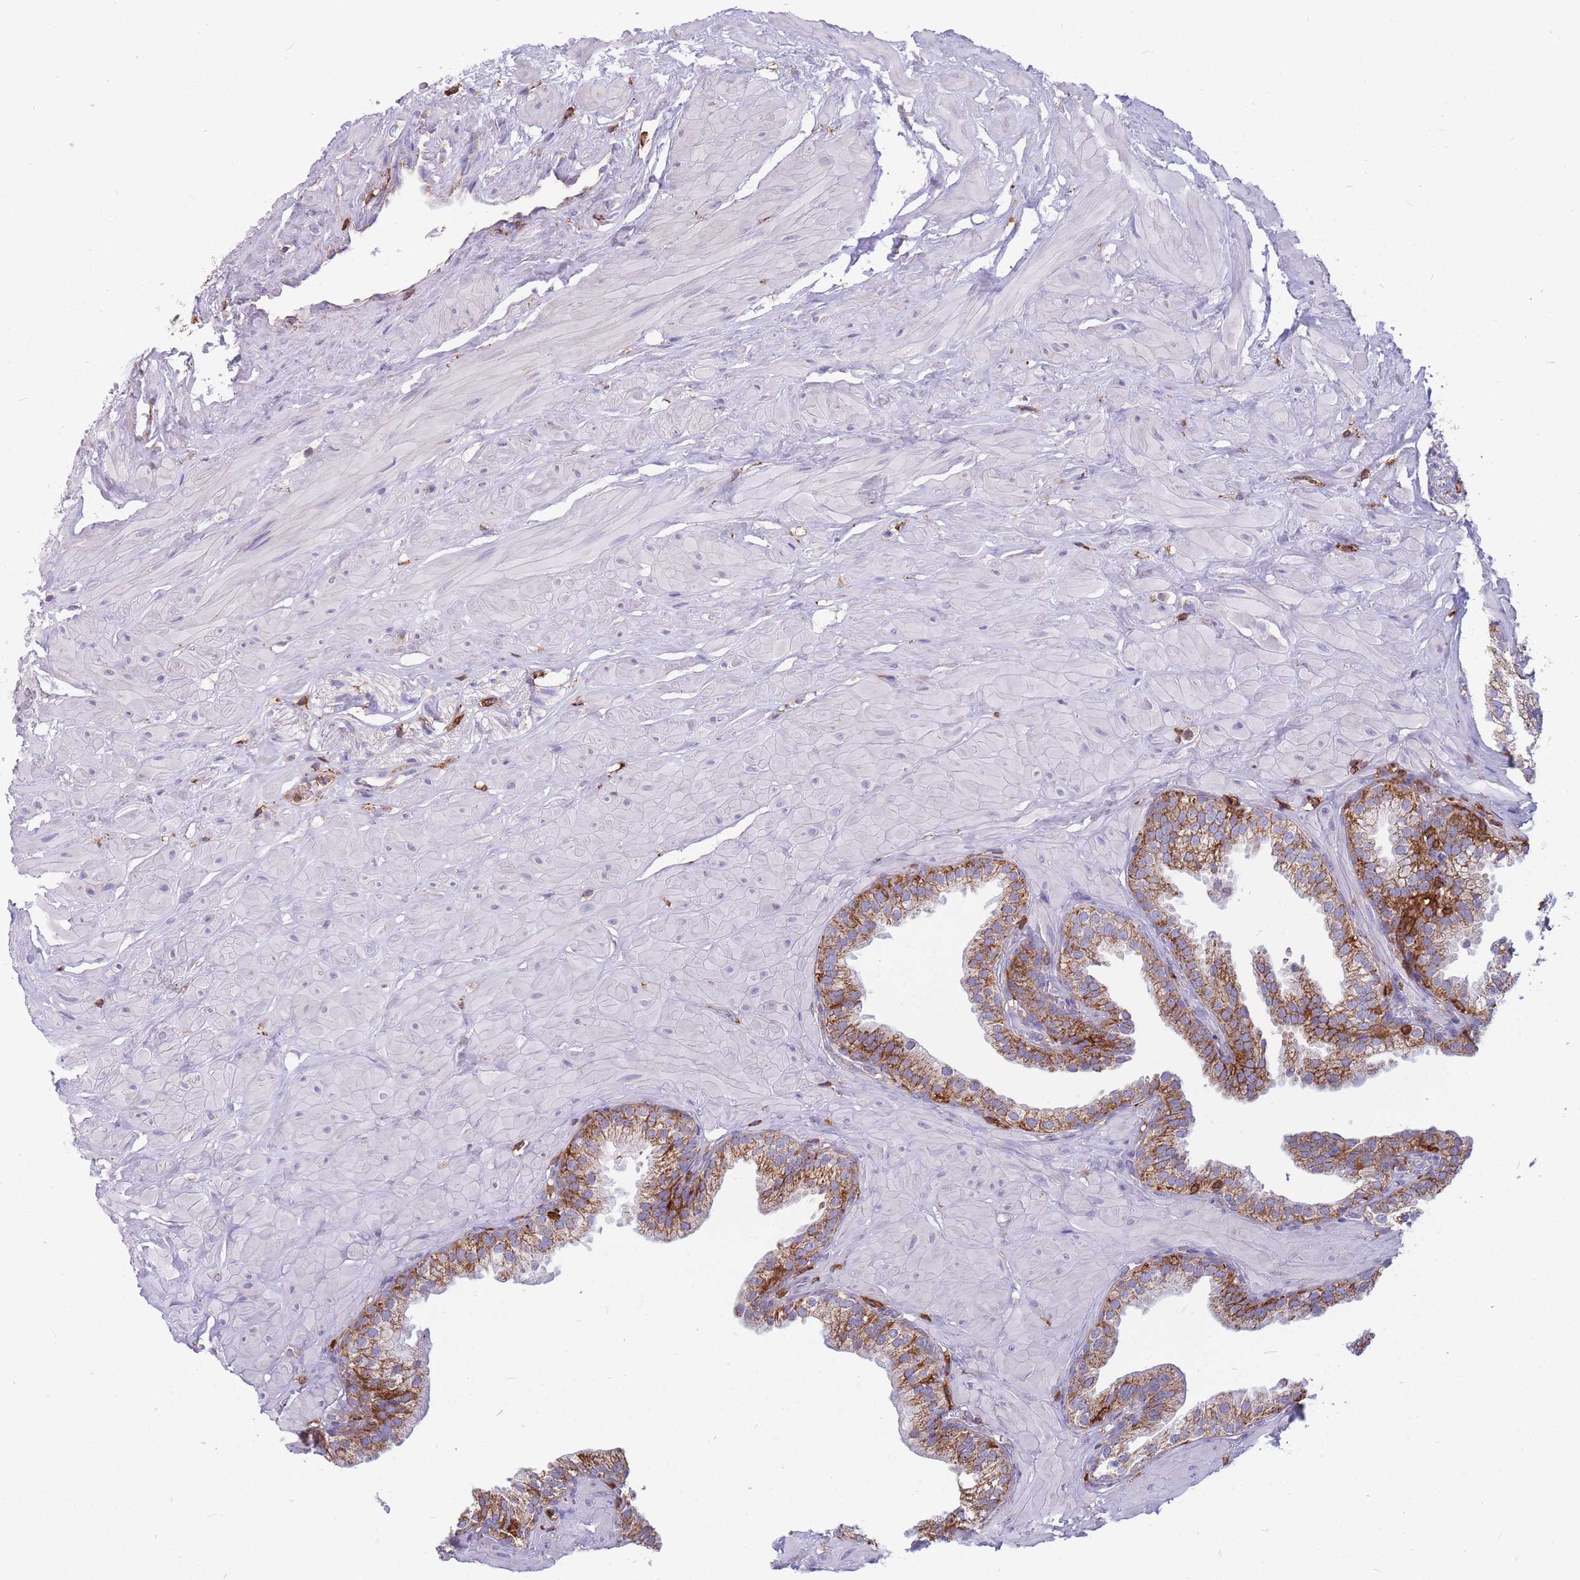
{"staining": {"intensity": "moderate", "quantity": "25%-75%", "location": "cytoplasmic/membranous"}, "tissue": "prostate", "cell_type": "Glandular cells", "image_type": "normal", "snomed": [{"axis": "morphology", "description": "Normal tissue, NOS"}, {"axis": "topography", "description": "Prostate"}, {"axis": "topography", "description": "Peripheral nerve tissue"}], "caption": "IHC micrograph of unremarkable prostate: human prostate stained using IHC shows medium levels of moderate protein expression localized specifically in the cytoplasmic/membranous of glandular cells, appearing as a cytoplasmic/membranous brown color.", "gene": "MRPL54", "patient": {"sex": "male", "age": 55}}